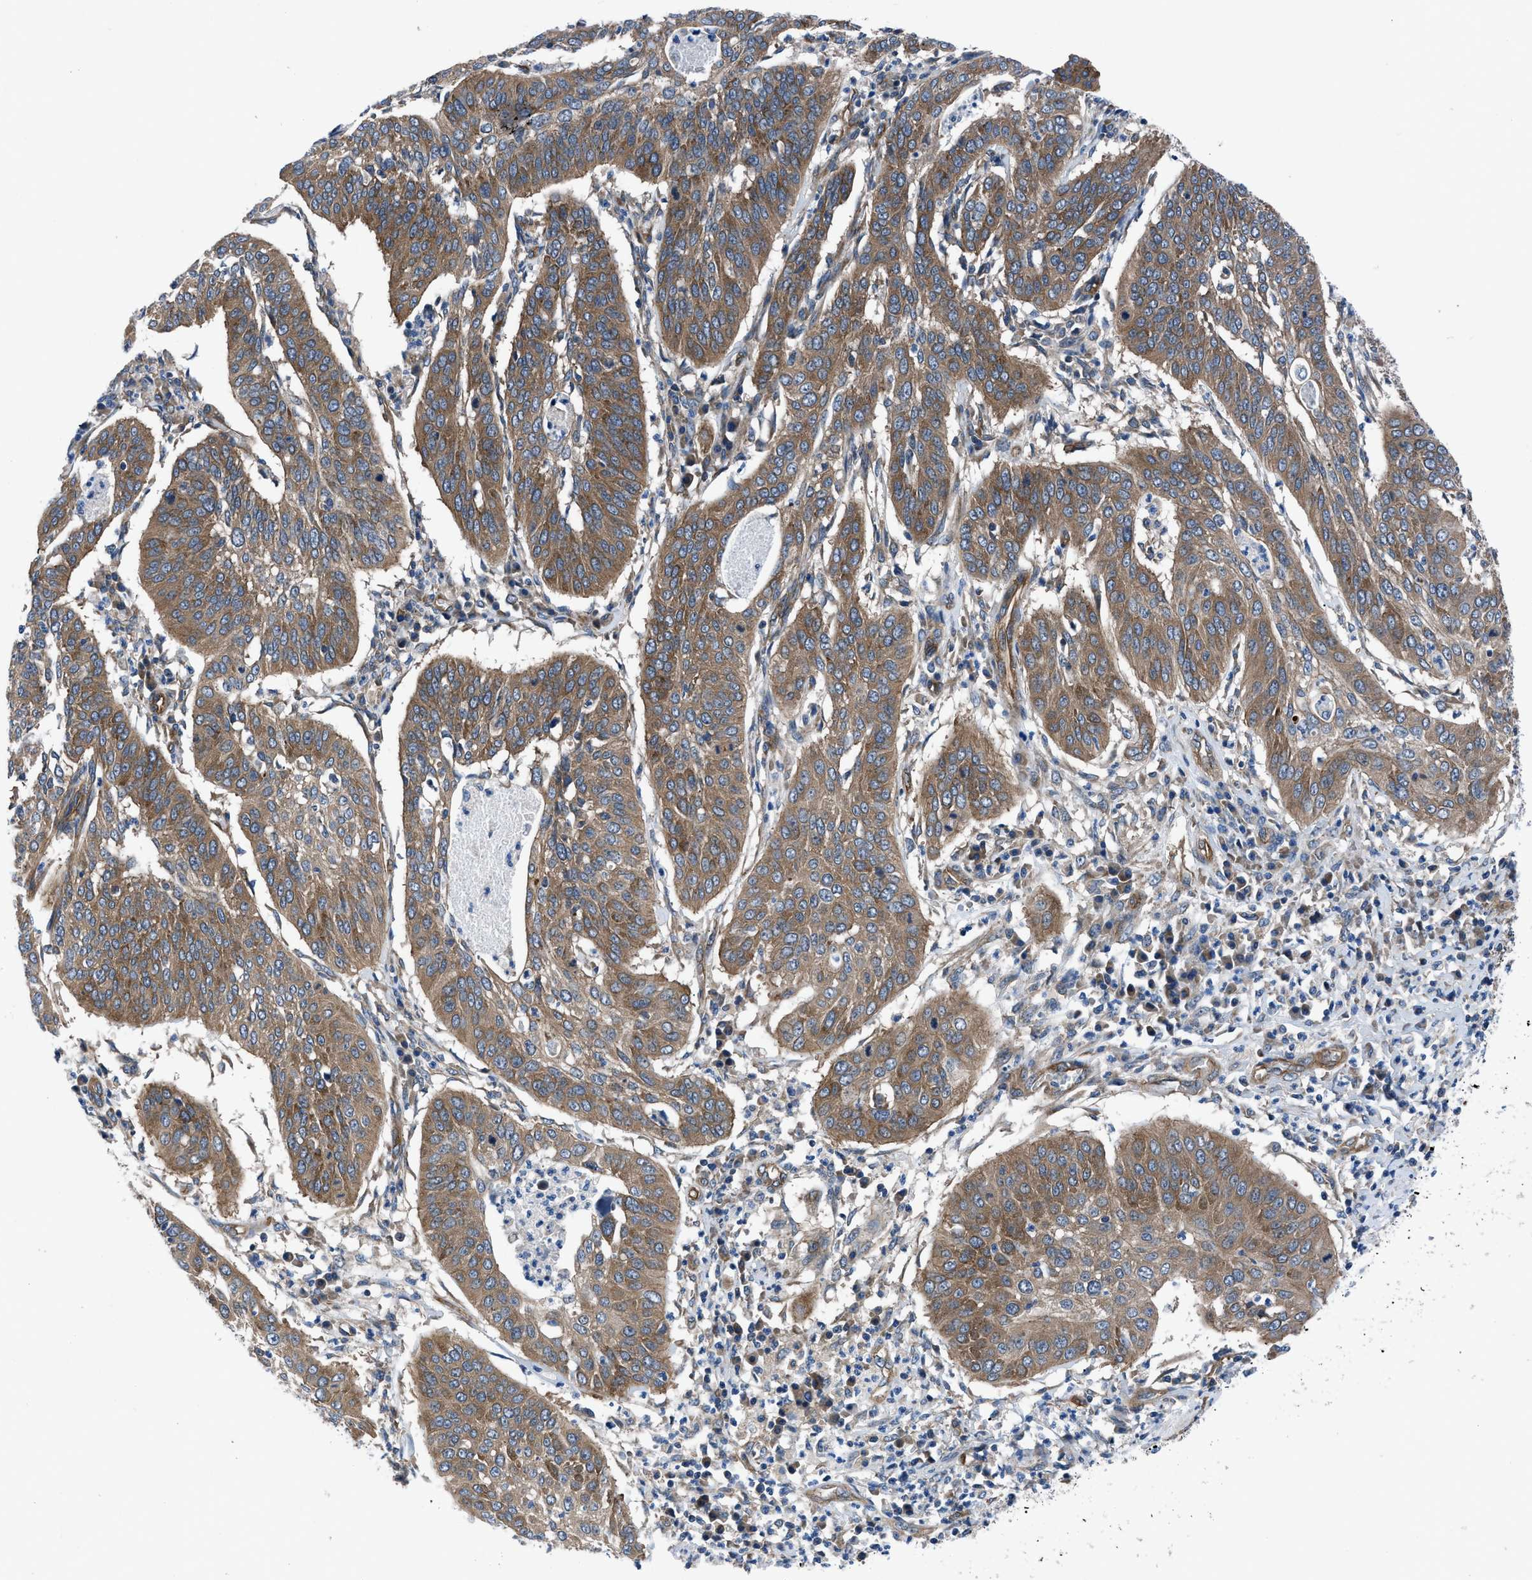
{"staining": {"intensity": "strong", "quantity": ">75%", "location": "cytoplasmic/membranous"}, "tissue": "cervical cancer", "cell_type": "Tumor cells", "image_type": "cancer", "snomed": [{"axis": "morphology", "description": "Normal tissue, NOS"}, {"axis": "morphology", "description": "Squamous cell carcinoma, NOS"}, {"axis": "topography", "description": "Cervix"}], "caption": "An image of human squamous cell carcinoma (cervical) stained for a protein demonstrates strong cytoplasmic/membranous brown staining in tumor cells.", "gene": "TRIP4", "patient": {"sex": "female", "age": 39}}